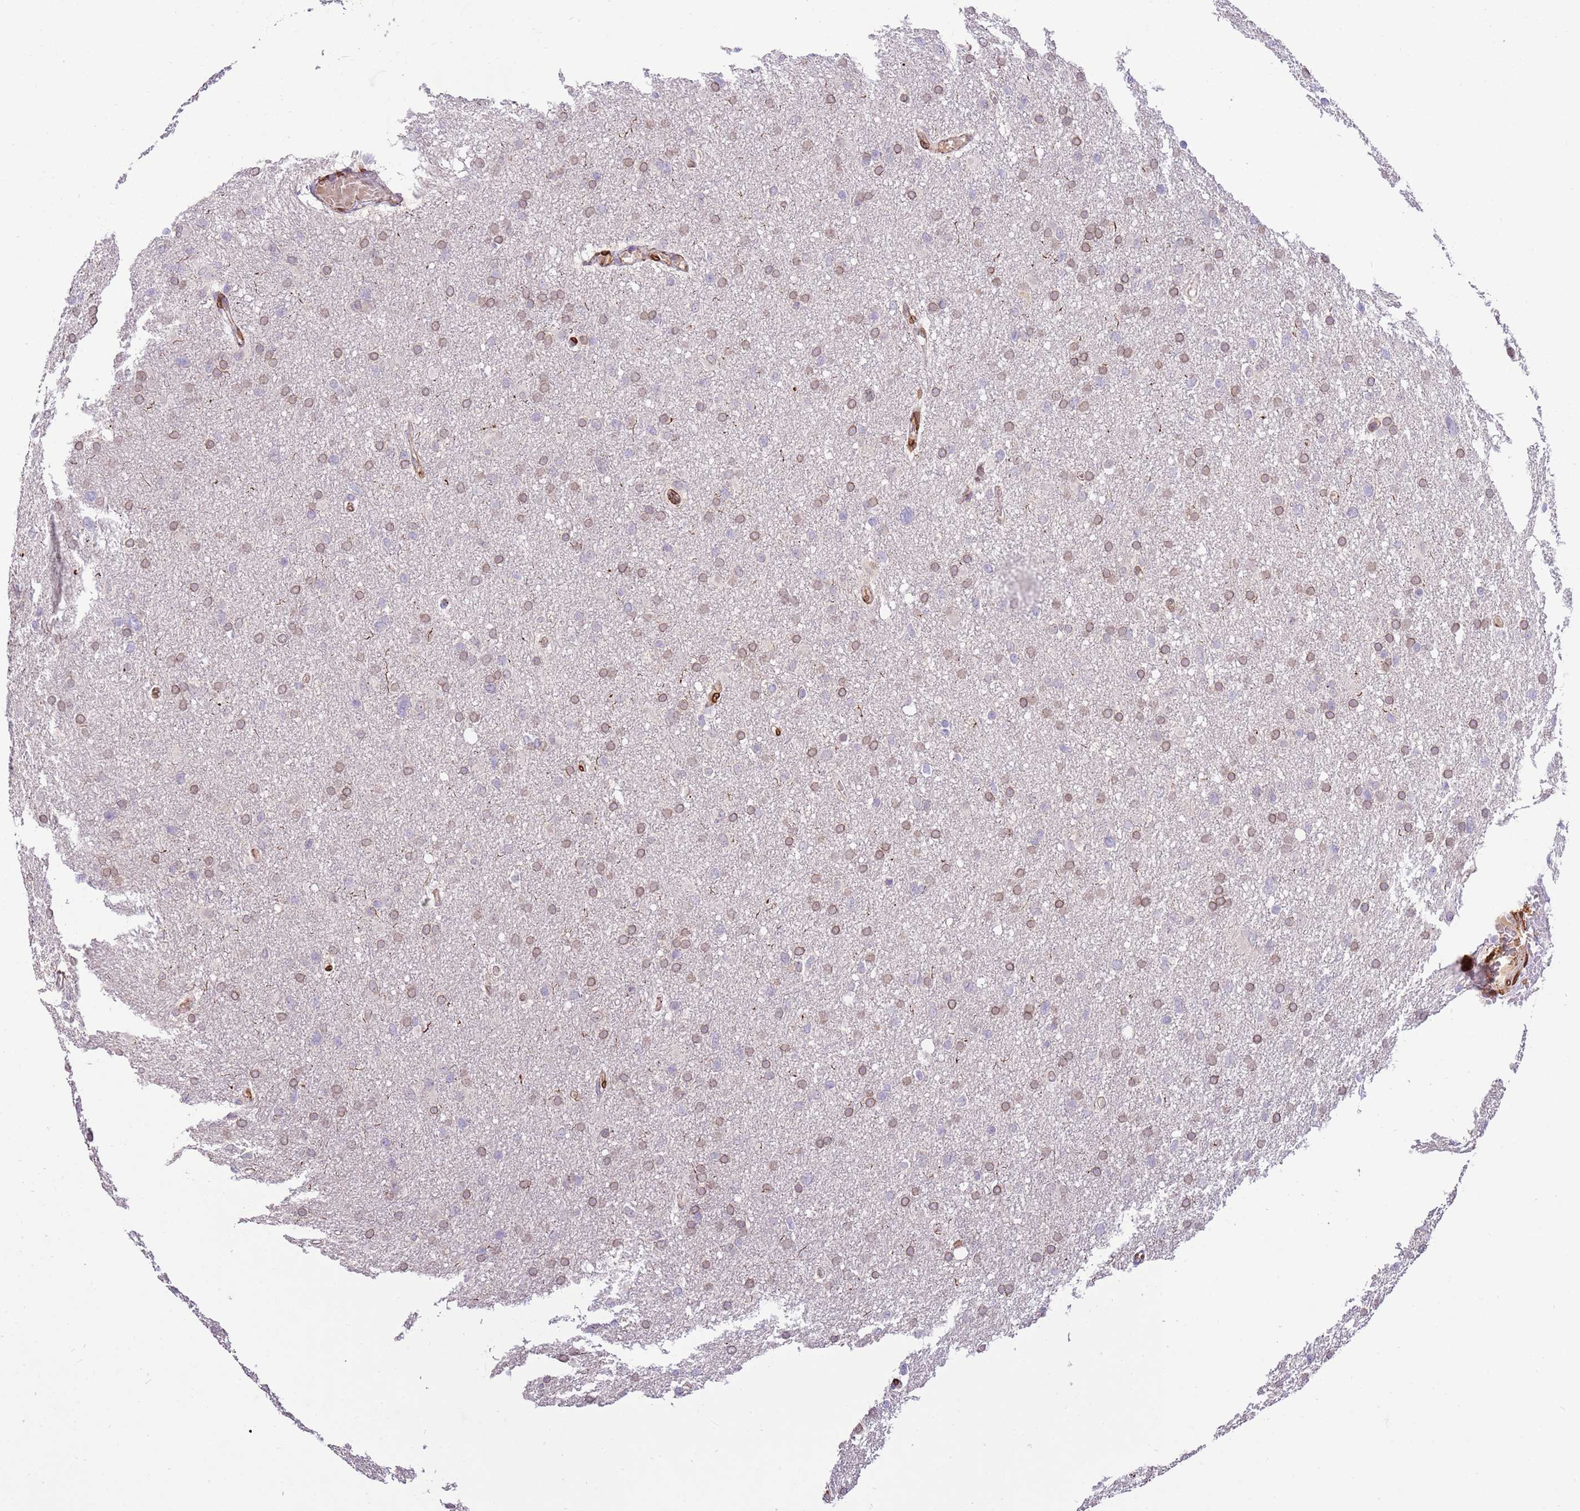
{"staining": {"intensity": "weak", "quantity": "25%-75%", "location": "cytoplasmic/membranous,nuclear"}, "tissue": "glioma", "cell_type": "Tumor cells", "image_type": "cancer", "snomed": [{"axis": "morphology", "description": "Glioma, malignant, High grade"}, {"axis": "topography", "description": "Cerebral cortex"}], "caption": "The micrograph demonstrates immunohistochemical staining of high-grade glioma (malignant). There is weak cytoplasmic/membranous and nuclear expression is appreciated in approximately 25%-75% of tumor cells.", "gene": "TMEM47", "patient": {"sex": "female", "age": 36}}